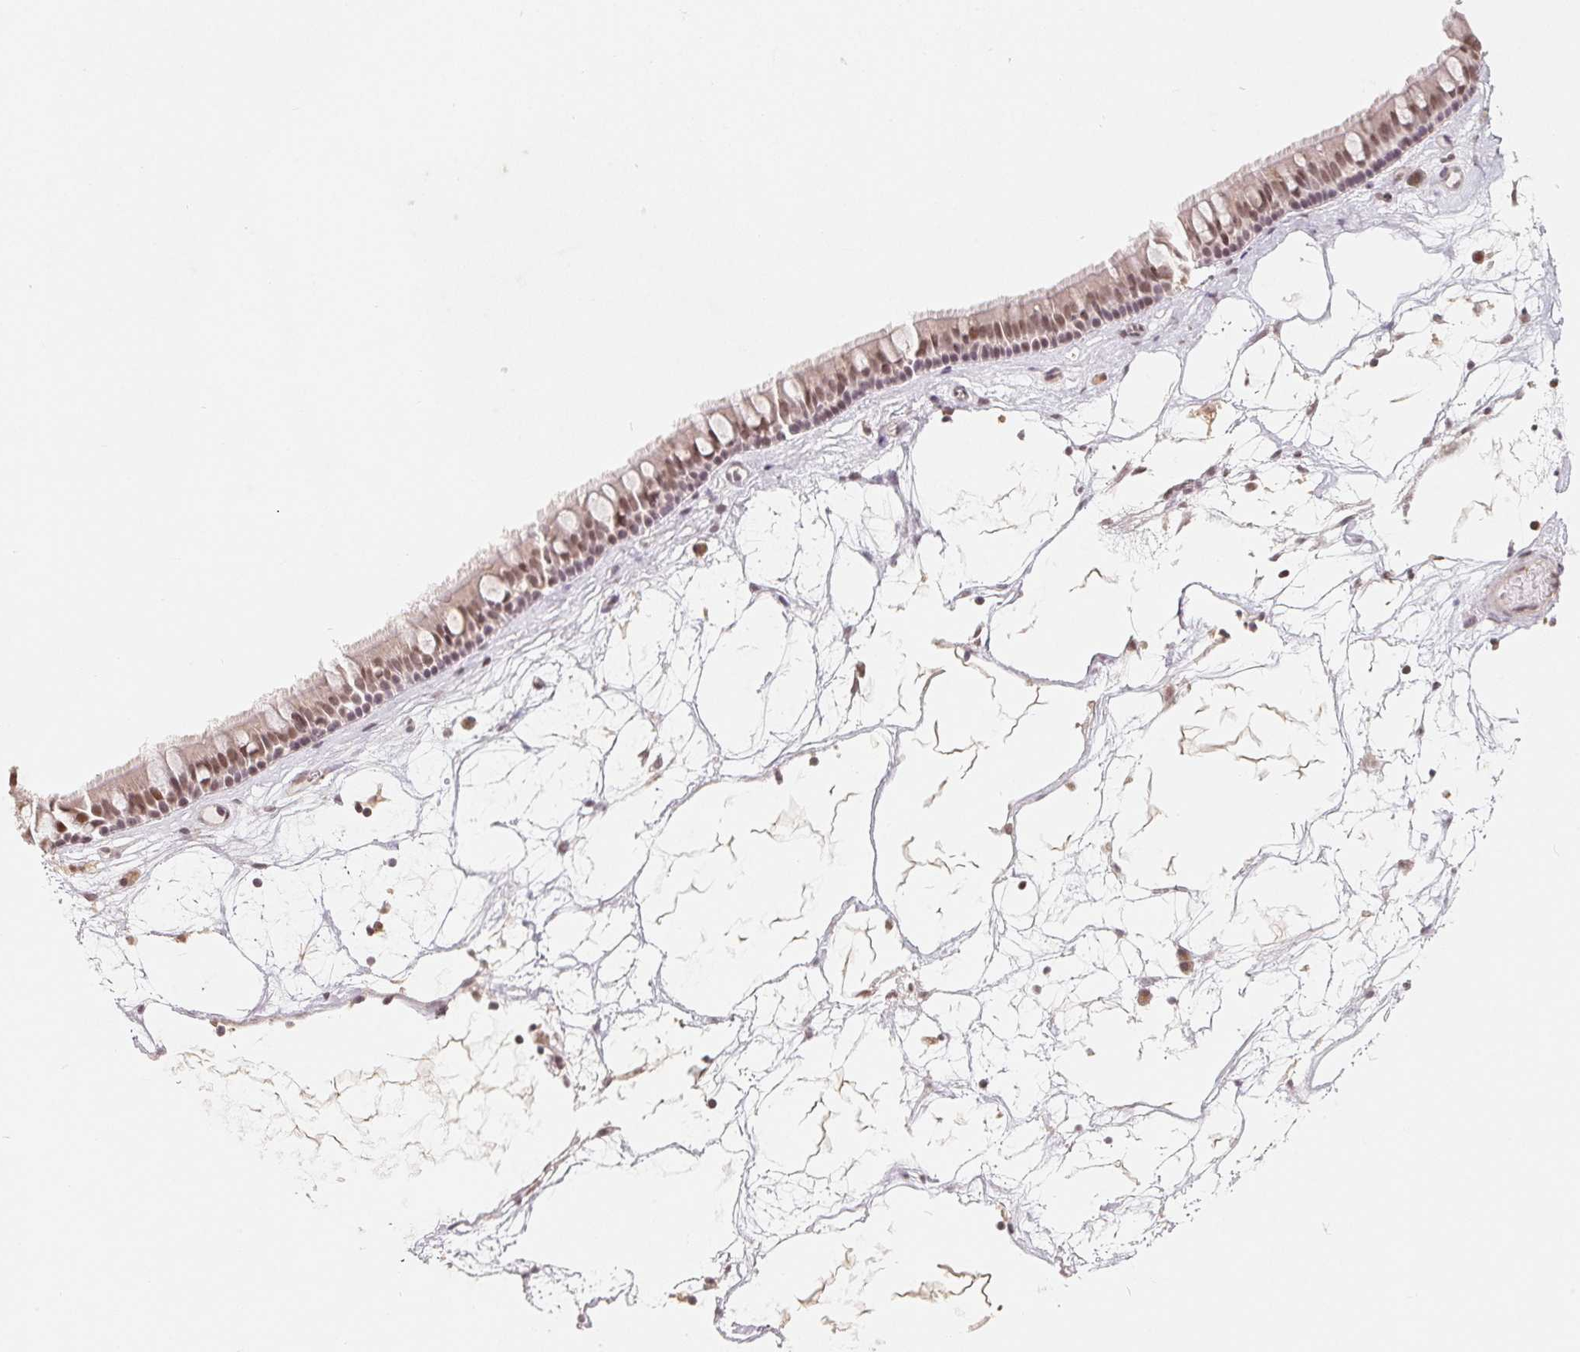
{"staining": {"intensity": "moderate", "quantity": ">75%", "location": "nuclear"}, "tissue": "nasopharynx", "cell_type": "Respiratory epithelial cells", "image_type": "normal", "snomed": [{"axis": "morphology", "description": "Normal tissue, NOS"}, {"axis": "topography", "description": "Nasopharynx"}], "caption": "DAB (3,3'-diaminobenzidine) immunohistochemical staining of normal human nasopharynx displays moderate nuclear protein staining in about >75% of respiratory epithelial cells. The staining is performed using DAB (3,3'-diaminobenzidine) brown chromogen to label protein expression. The nuclei are counter-stained blue using hematoxylin.", "gene": "CCDC138", "patient": {"sex": "male", "age": 68}}